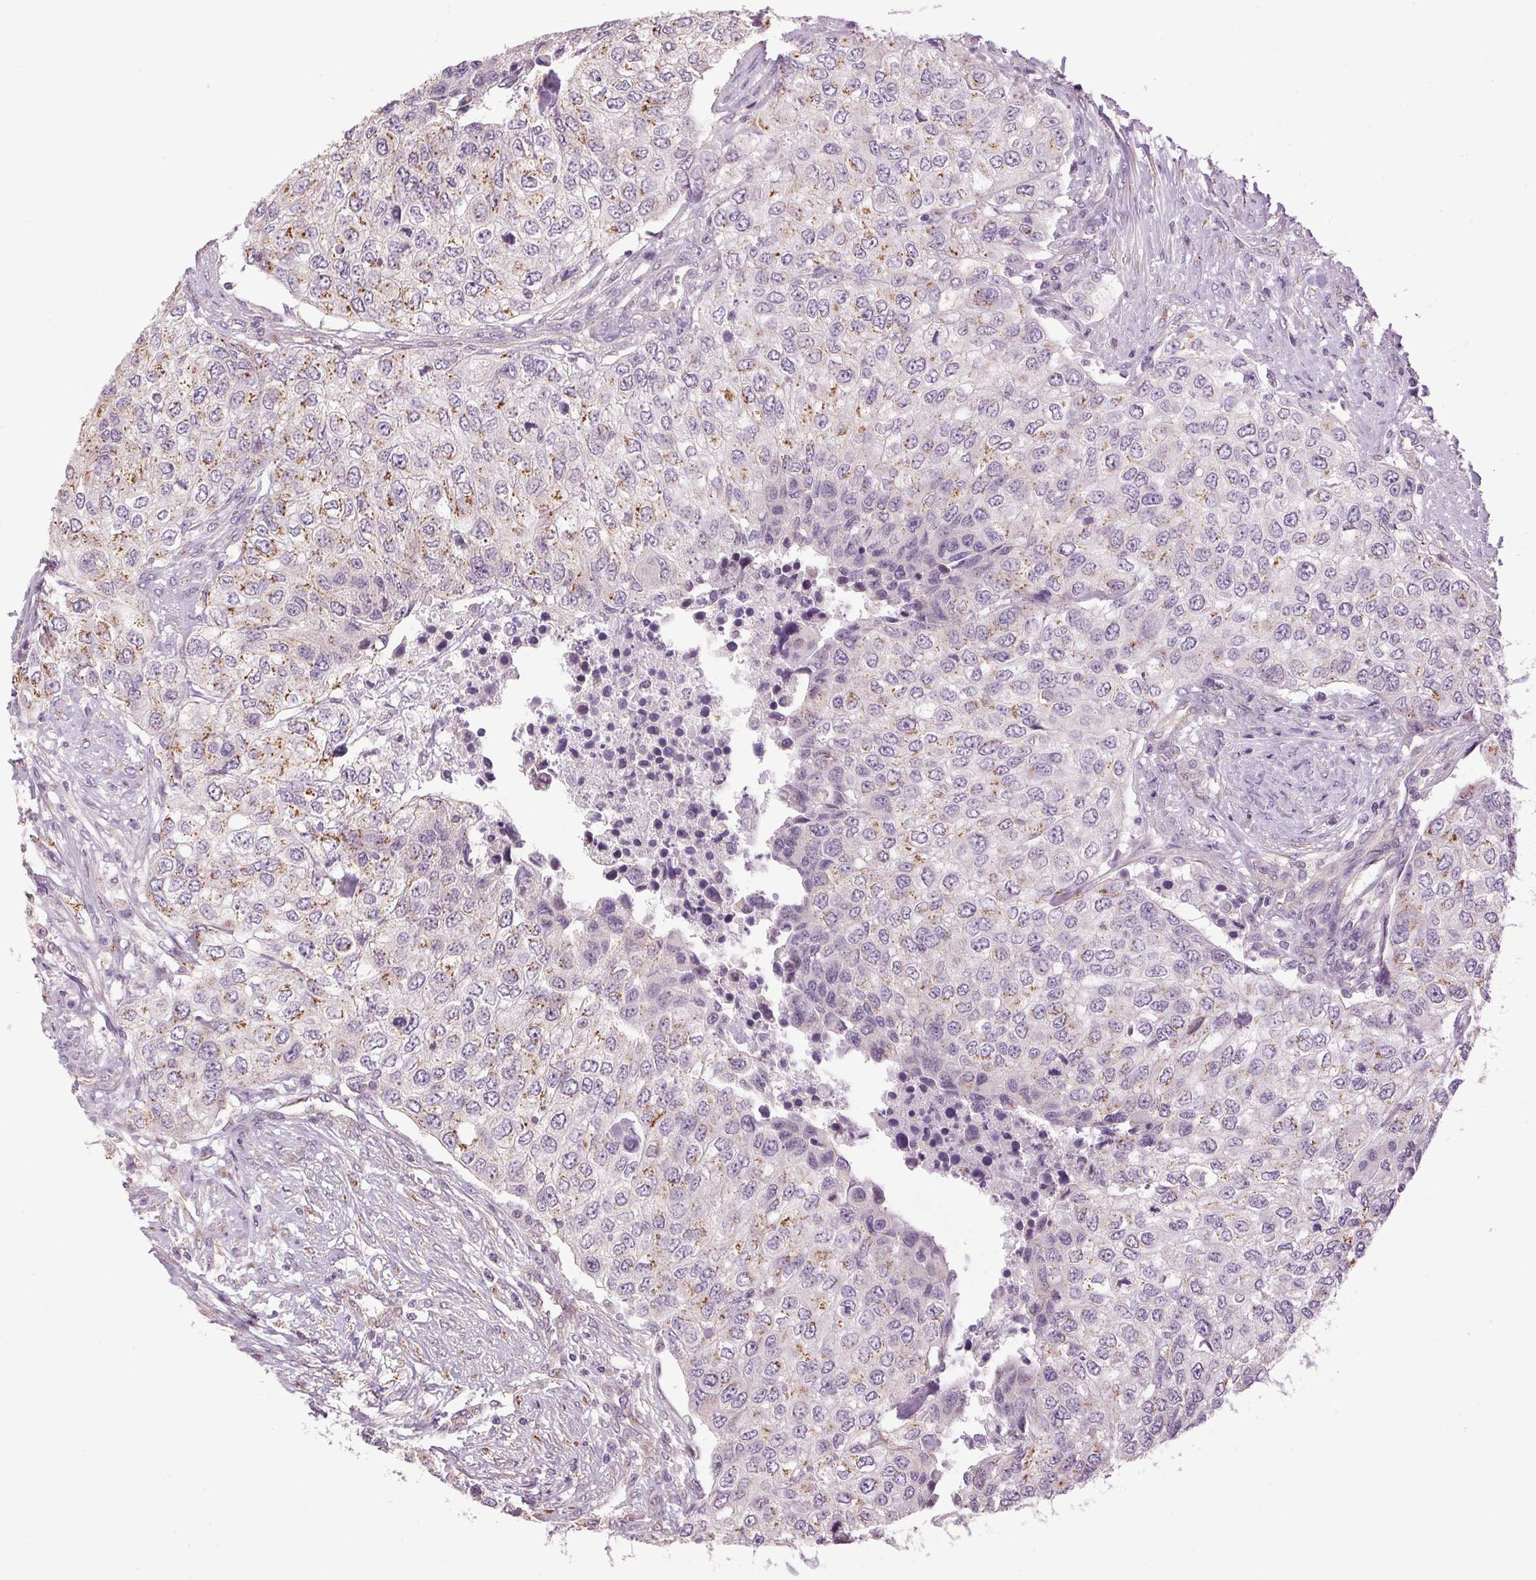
{"staining": {"intensity": "moderate", "quantity": "25%-75%", "location": "cytoplasmic/membranous"}, "tissue": "urothelial cancer", "cell_type": "Tumor cells", "image_type": "cancer", "snomed": [{"axis": "morphology", "description": "Urothelial carcinoma, High grade"}, {"axis": "topography", "description": "Urinary bladder"}], "caption": "Protein expression analysis of high-grade urothelial carcinoma demonstrates moderate cytoplasmic/membranous positivity in approximately 25%-75% of tumor cells.", "gene": "GOLPH3", "patient": {"sex": "female", "age": 78}}